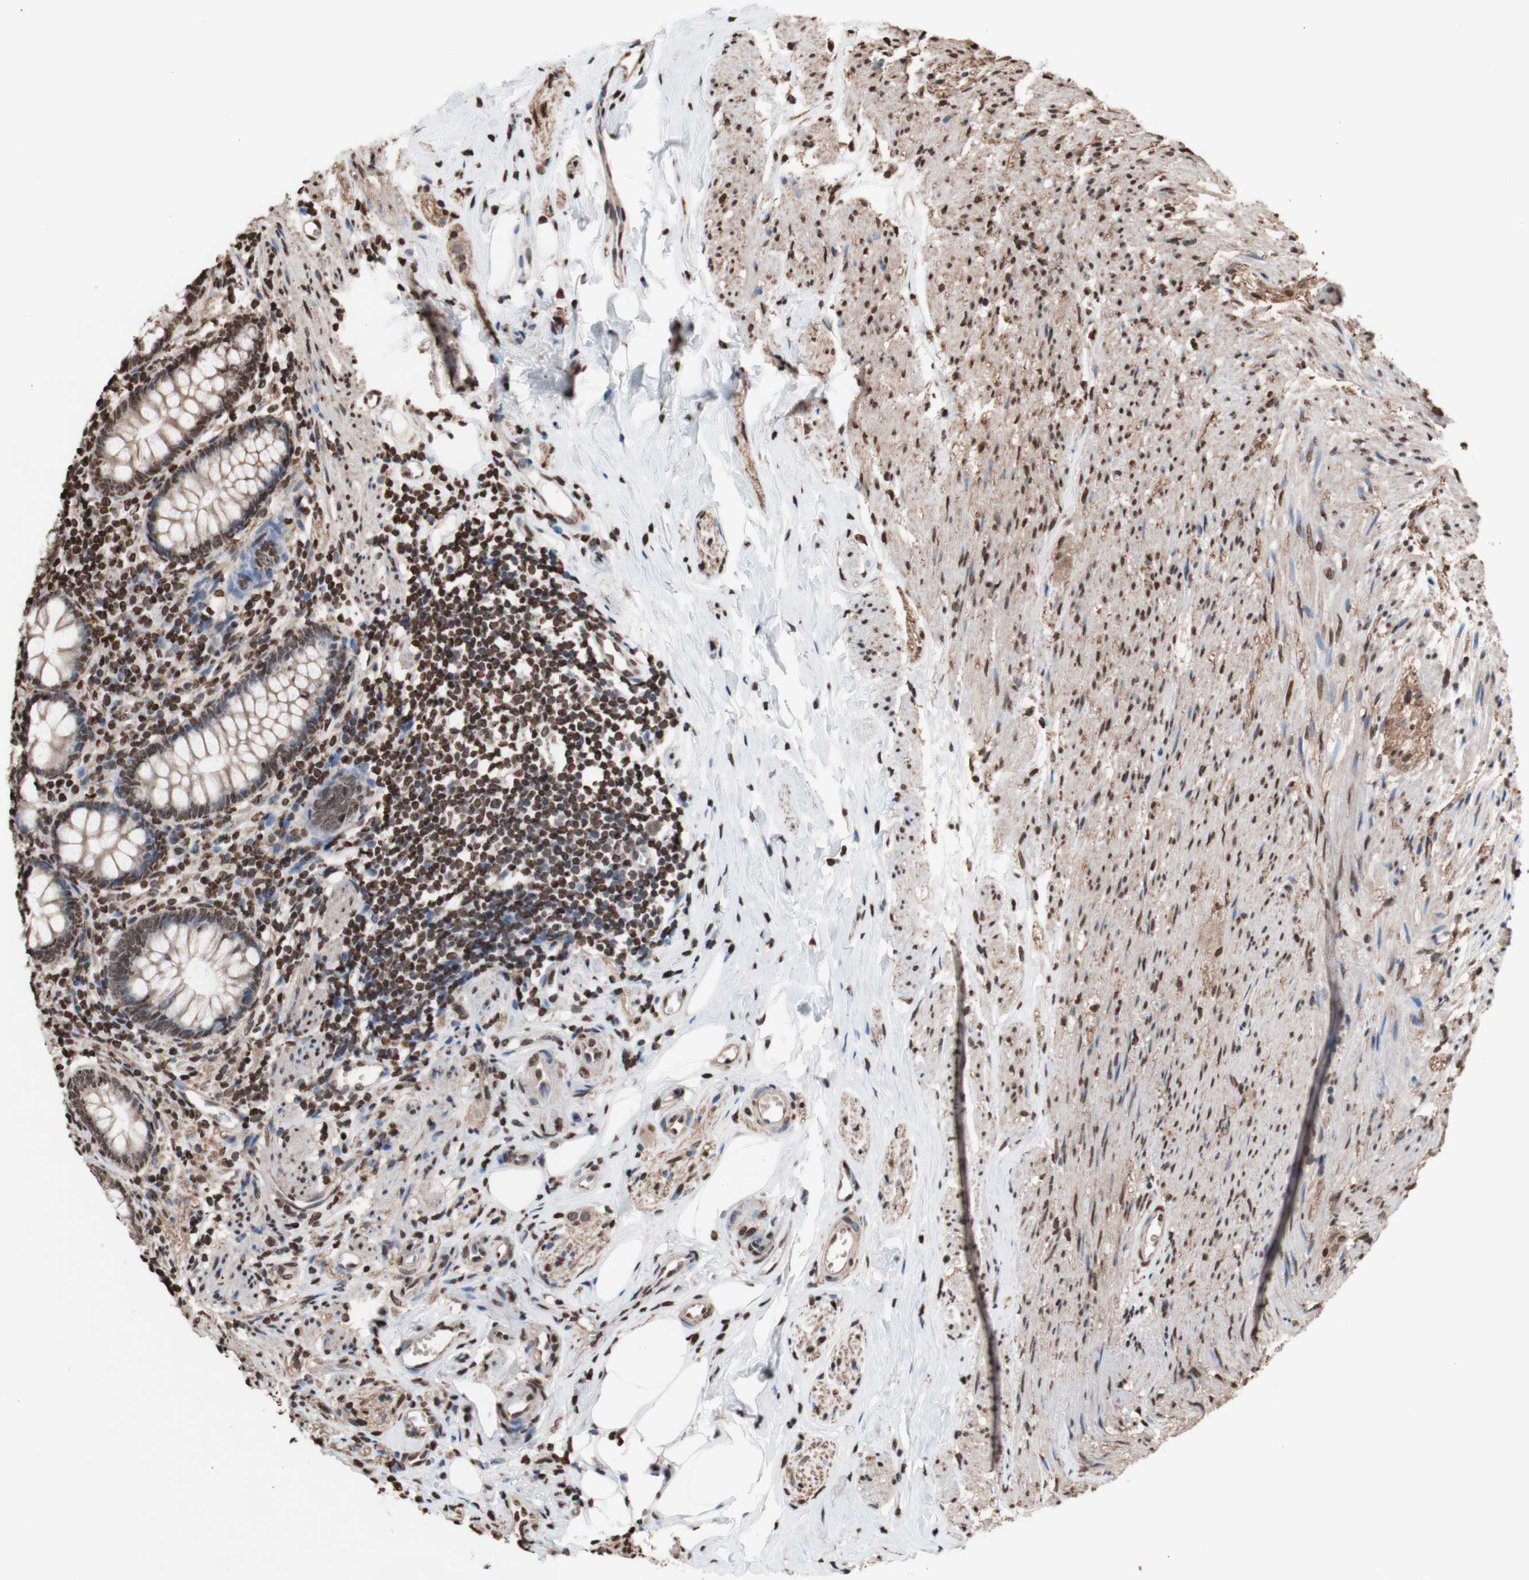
{"staining": {"intensity": "moderate", "quantity": ">75%", "location": "nuclear"}, "tissue": "appendix", "cell_type": "Glandular cells", "image_type": "normal", "snomed": [{"axis": "morphology", "description": "Normal tissue, NOS"}, {"axis": "topography", "description": "Appendix"}], "caption": "Approximately >75% of glandular cells in unremarkable human appendix reveal moderate nuclear protein expression as visualized by brown immunohistochemical staining.", "gene": "SNAI2", "patient": {"sex": "female", "age": 77}}